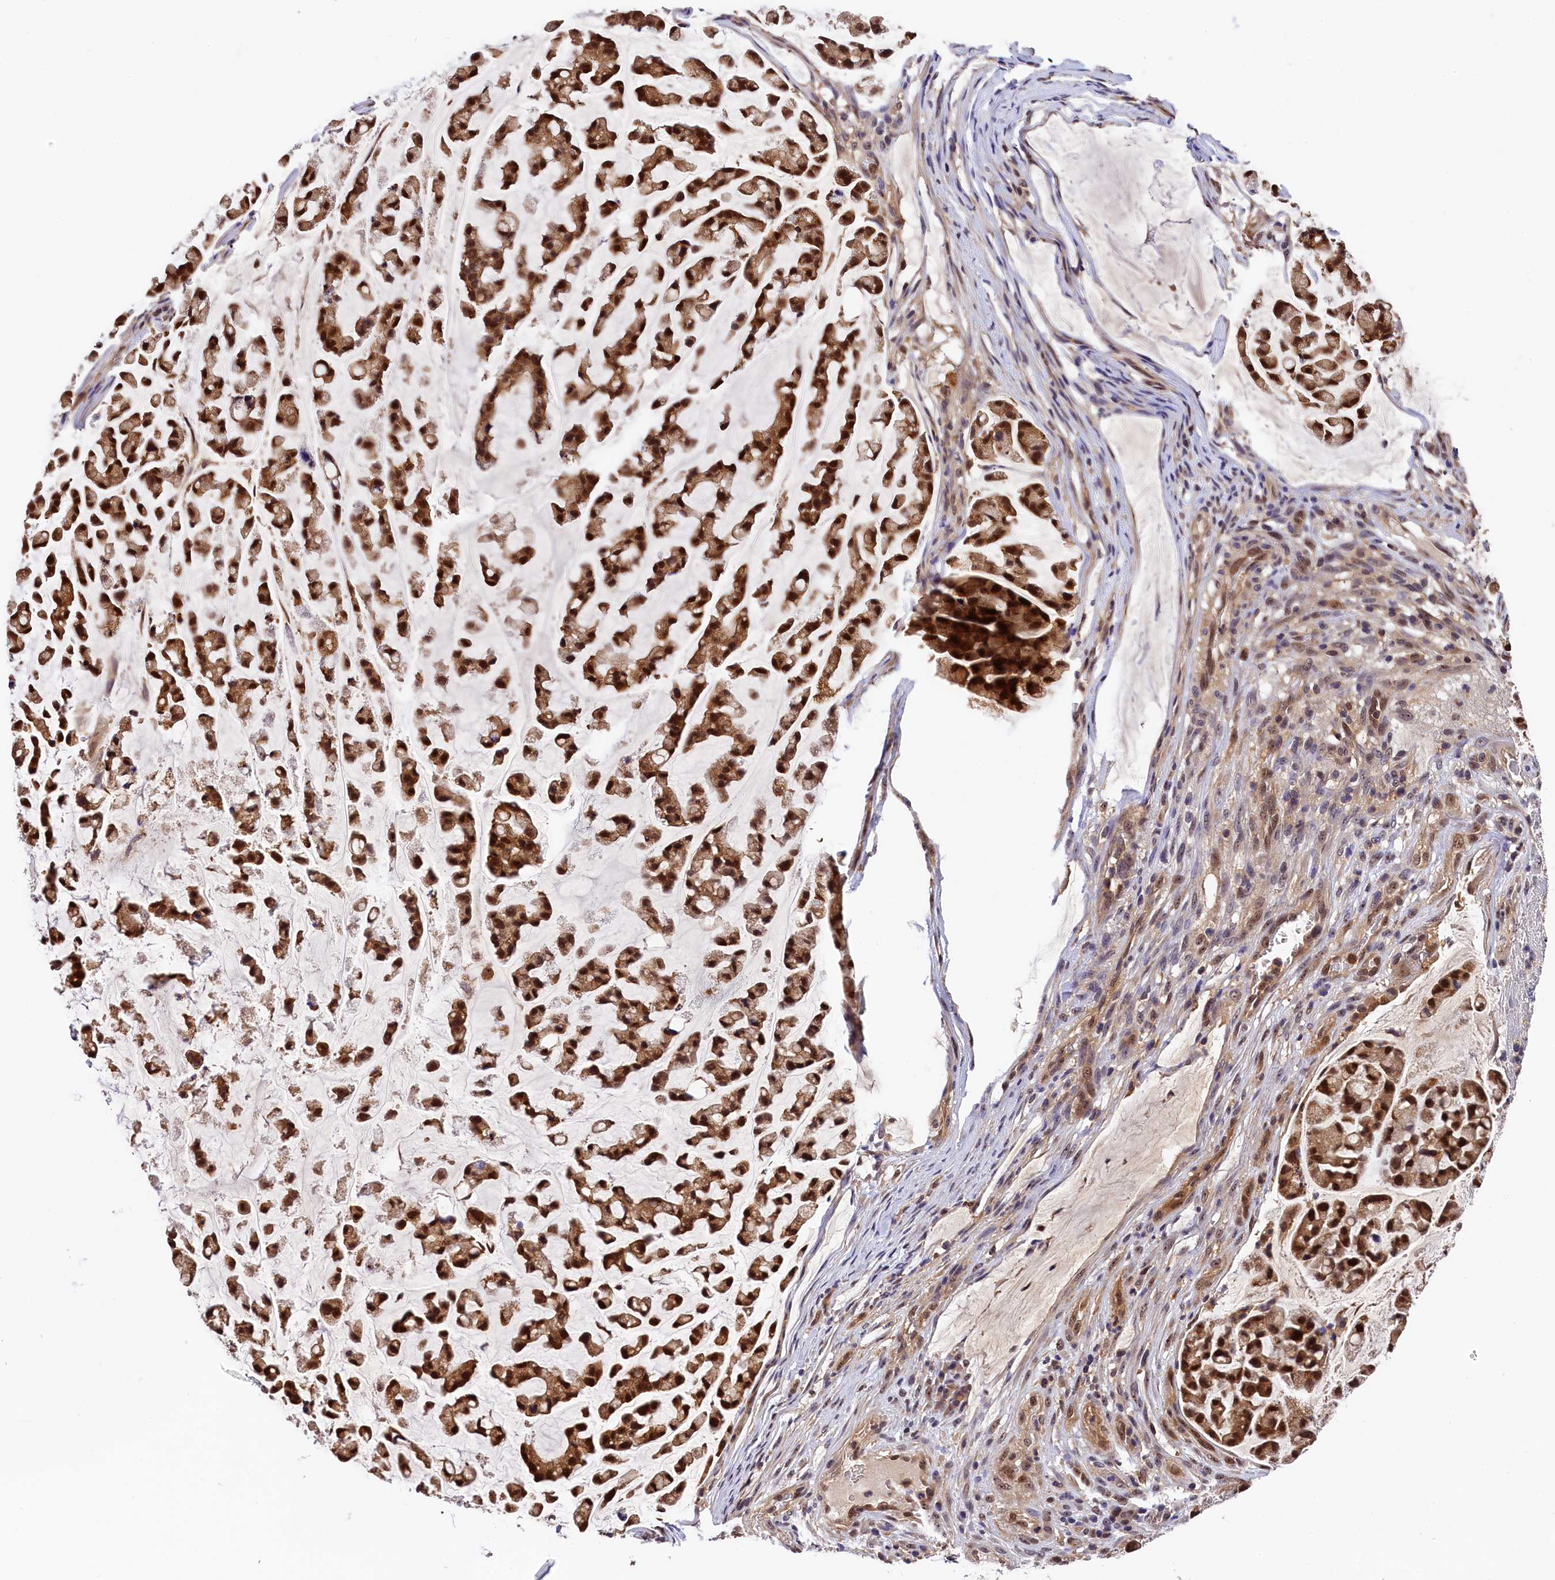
{"staining": {"intensity": "strong", "quantity": ">75%", "location": "cytoplasmic/membranous,nuclear"}, "tissue": "stomach cancer", "cell_type": "Tumor cells", "image_type": "cancer", "snomed": [{"axis": "morphology", "description": "Adenocarcinoma, NOS"}, {"axis": "topography", "description": "Stomach, lower"}], "caption": "Strong cytoplasmic/membranous and nuclear staining is identified in about >75% of tumor cells in stomach cancer. Nuclei are stained in blue.", "gene": "EIF6", "patient": {"sex": "male", "age": 67}}